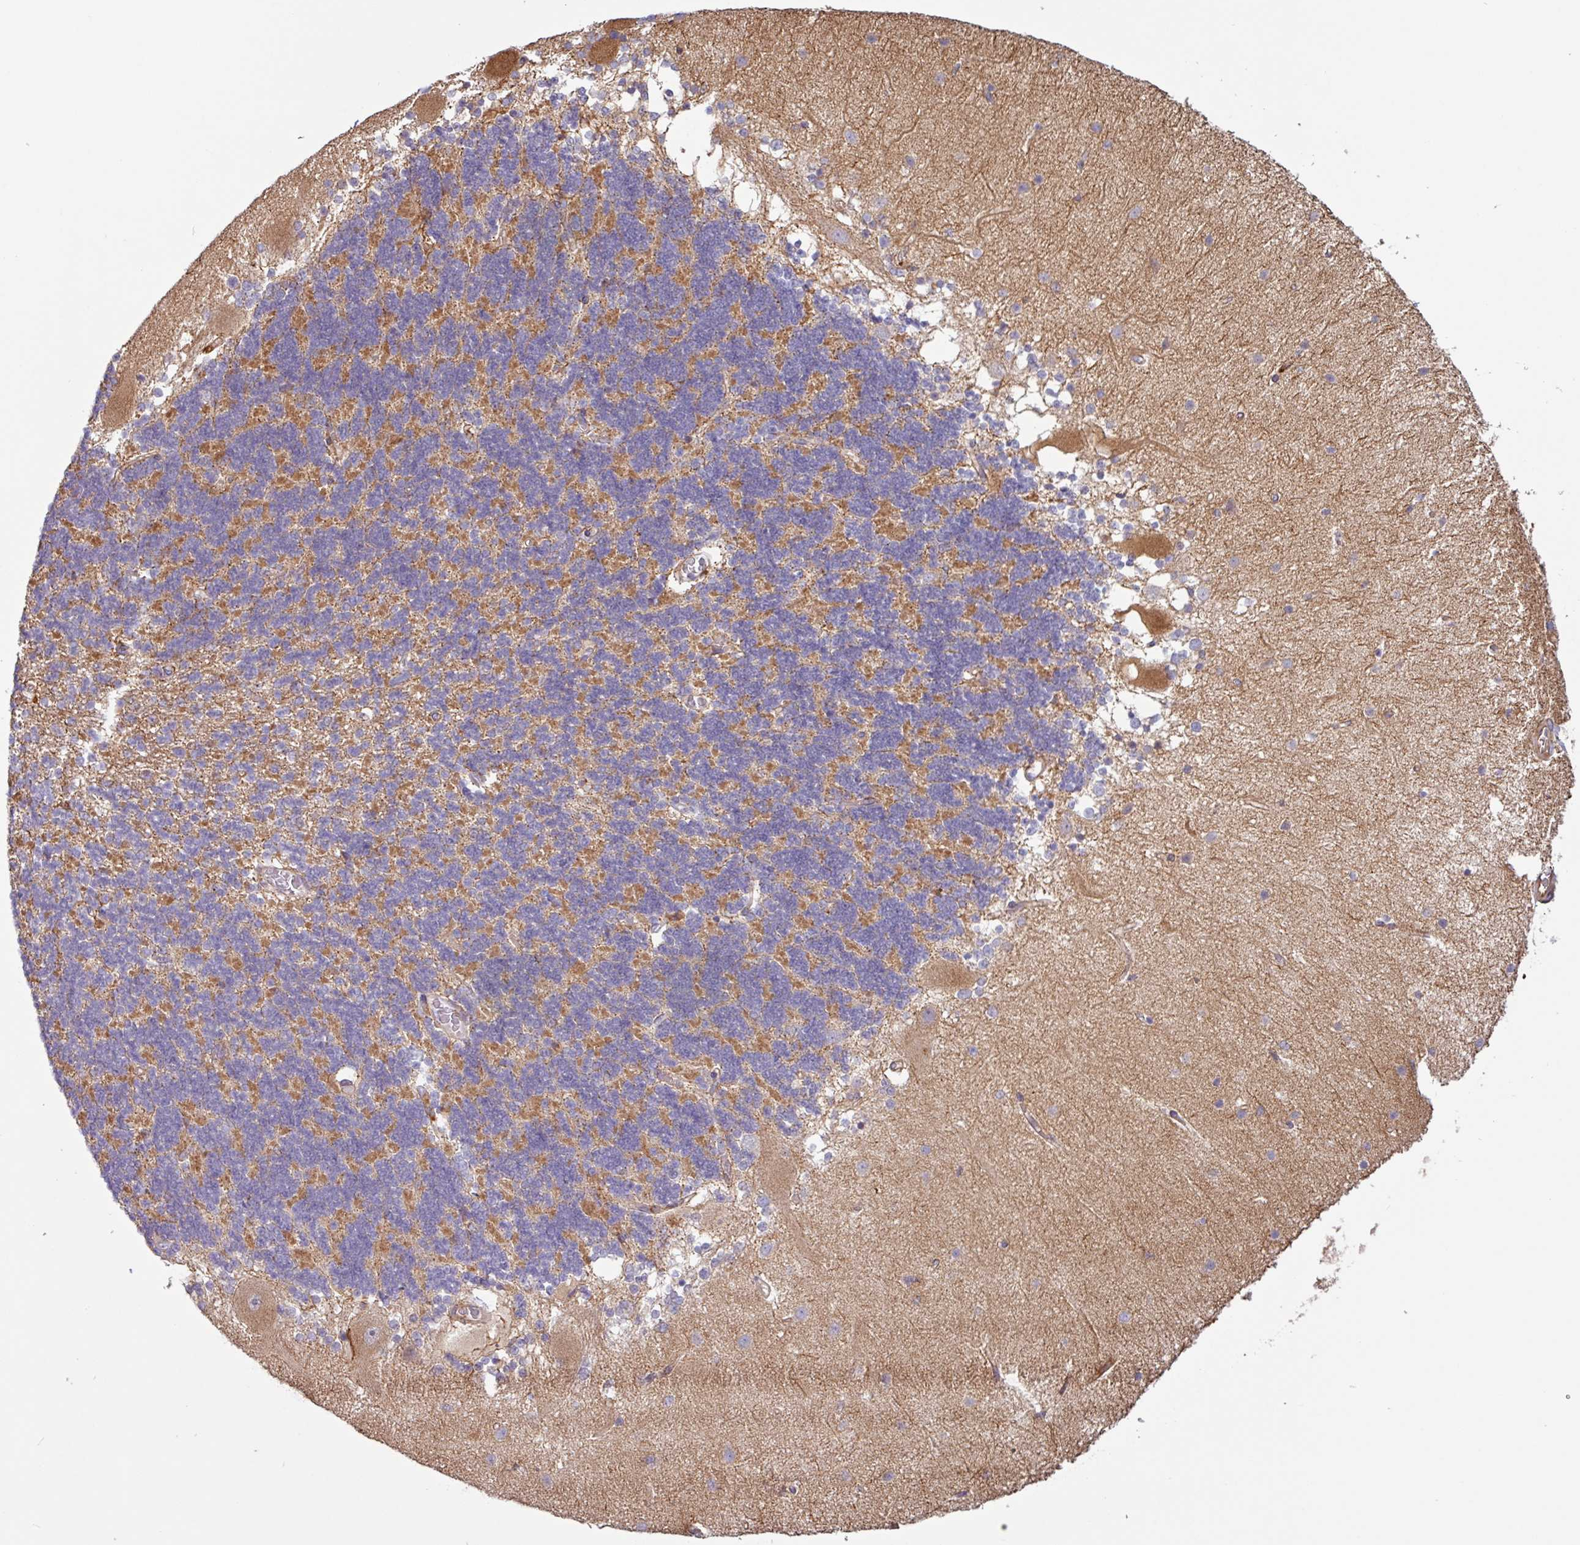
{"staining": {"intensity": "moderate", "quantity": "25%-75%", "location": "cytoplasmic/membranous"}, "tissue": "cerebellum", "cell_type": "Cells in granular layer", "image_type": "normal", "snomed": [{"axis": "morphology", "description": "Normal tissue, NOS"}, {"axis": "topography", "description": "Cerebellum"}], "caption": "Immunohistochemistry (IHC) of normal human cerebellum demonstrates medium levels of moderate cytoplasmic/membranous positivity in approximately 25%-75% of cells in granular layer. (IHC, brightfield microscopy, high magnification).", "gene": "ACTR3B", "patient": {"sex": "female", "age": 54}}